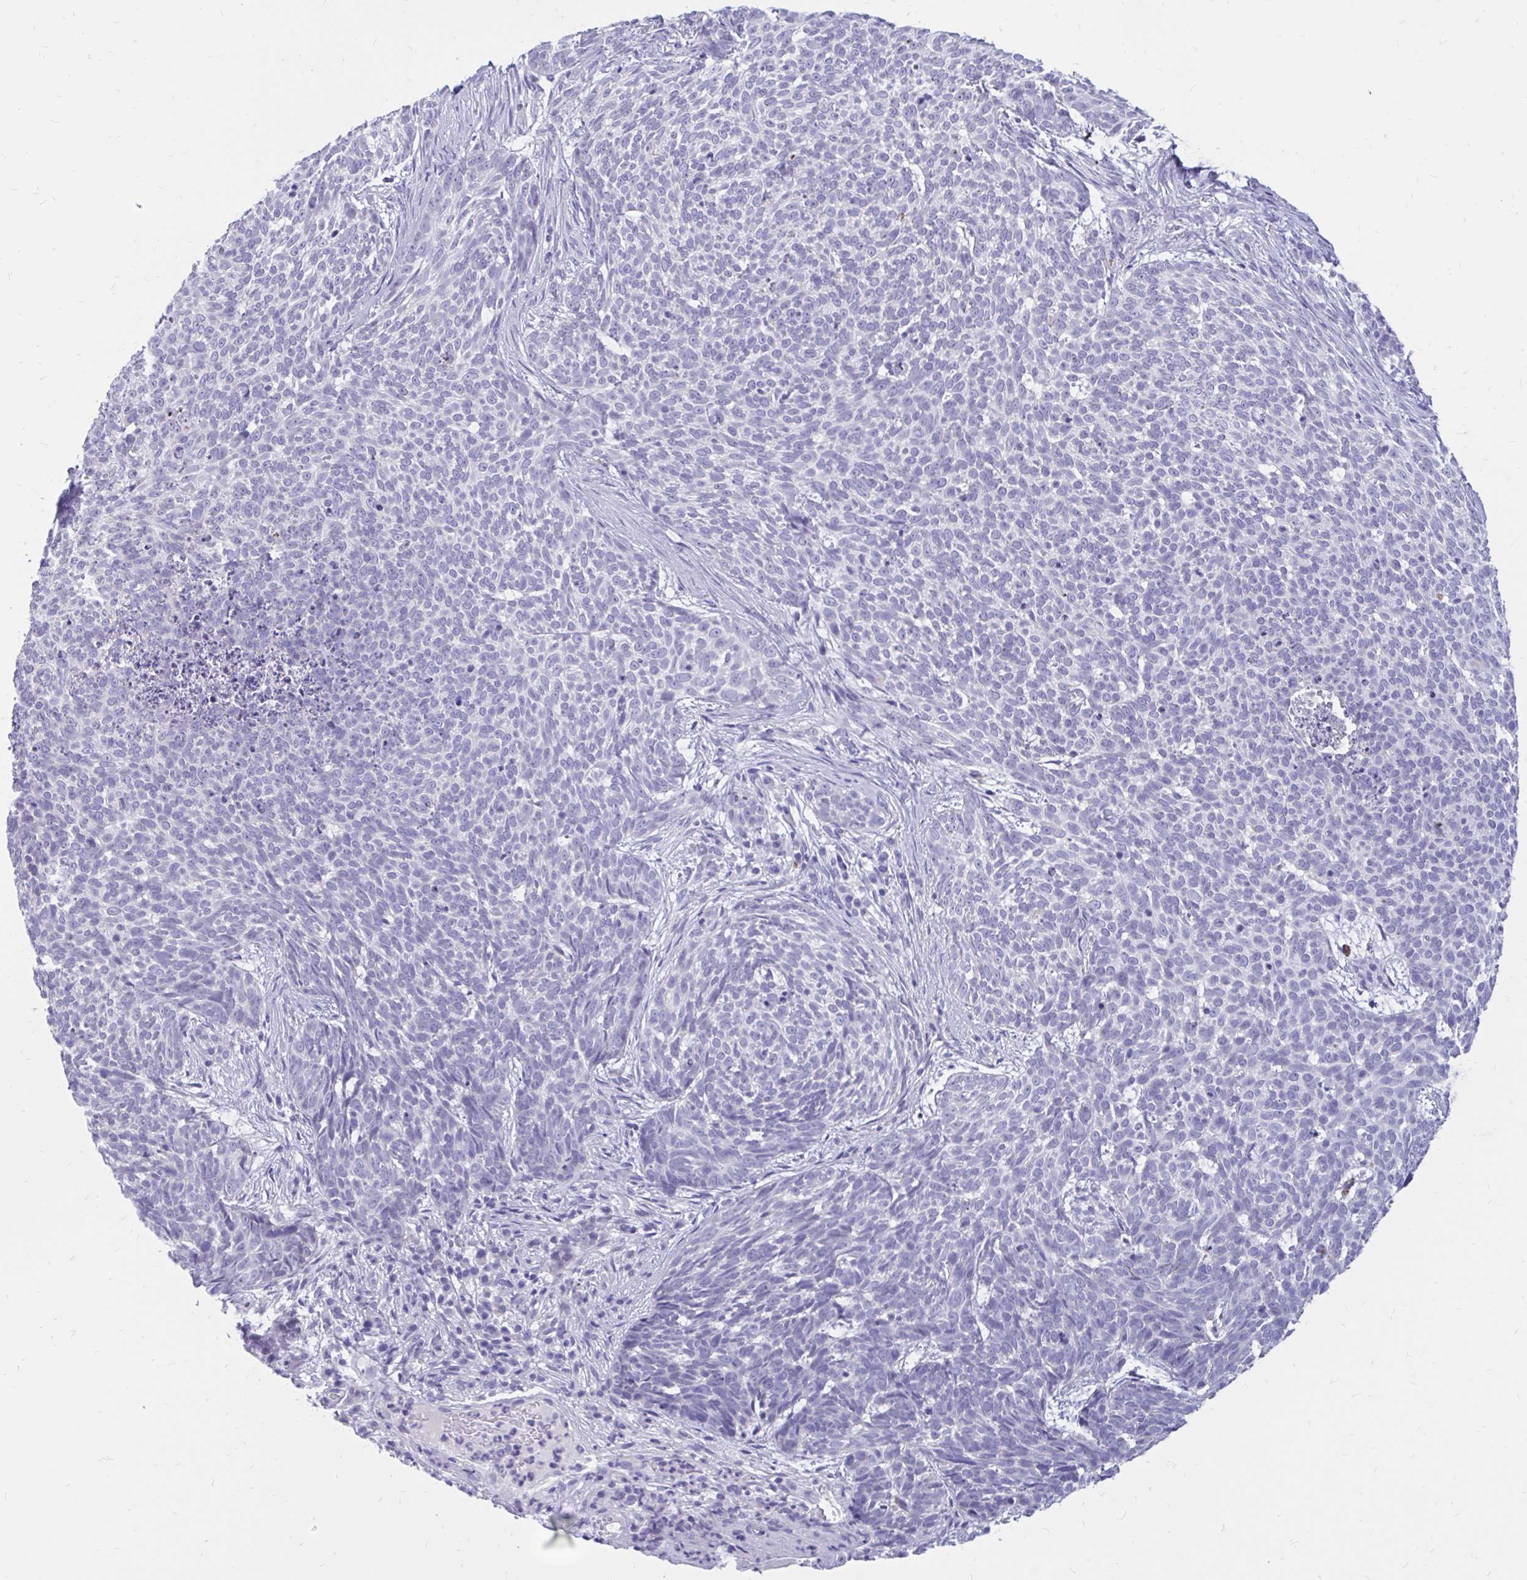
{"staining": {"intensity": "negative", "quantity": "none", "location": "none"}, "tissue": "skin cancer", "cell_type": "Tumor cells", "image_type": "cancer", "snomed": [{"axis": "morphology", "description": "Basal cell carcinoma"}, {"axis": "topography", "description": "Skin"}], "caption": "A histopathology image of skin cancer (basal cell carcinoma) stained for a protein demonstrates no brown staining in tumor cells.", "gene": "IGSF5", "patient": {"sex": "female", "age": 93}}